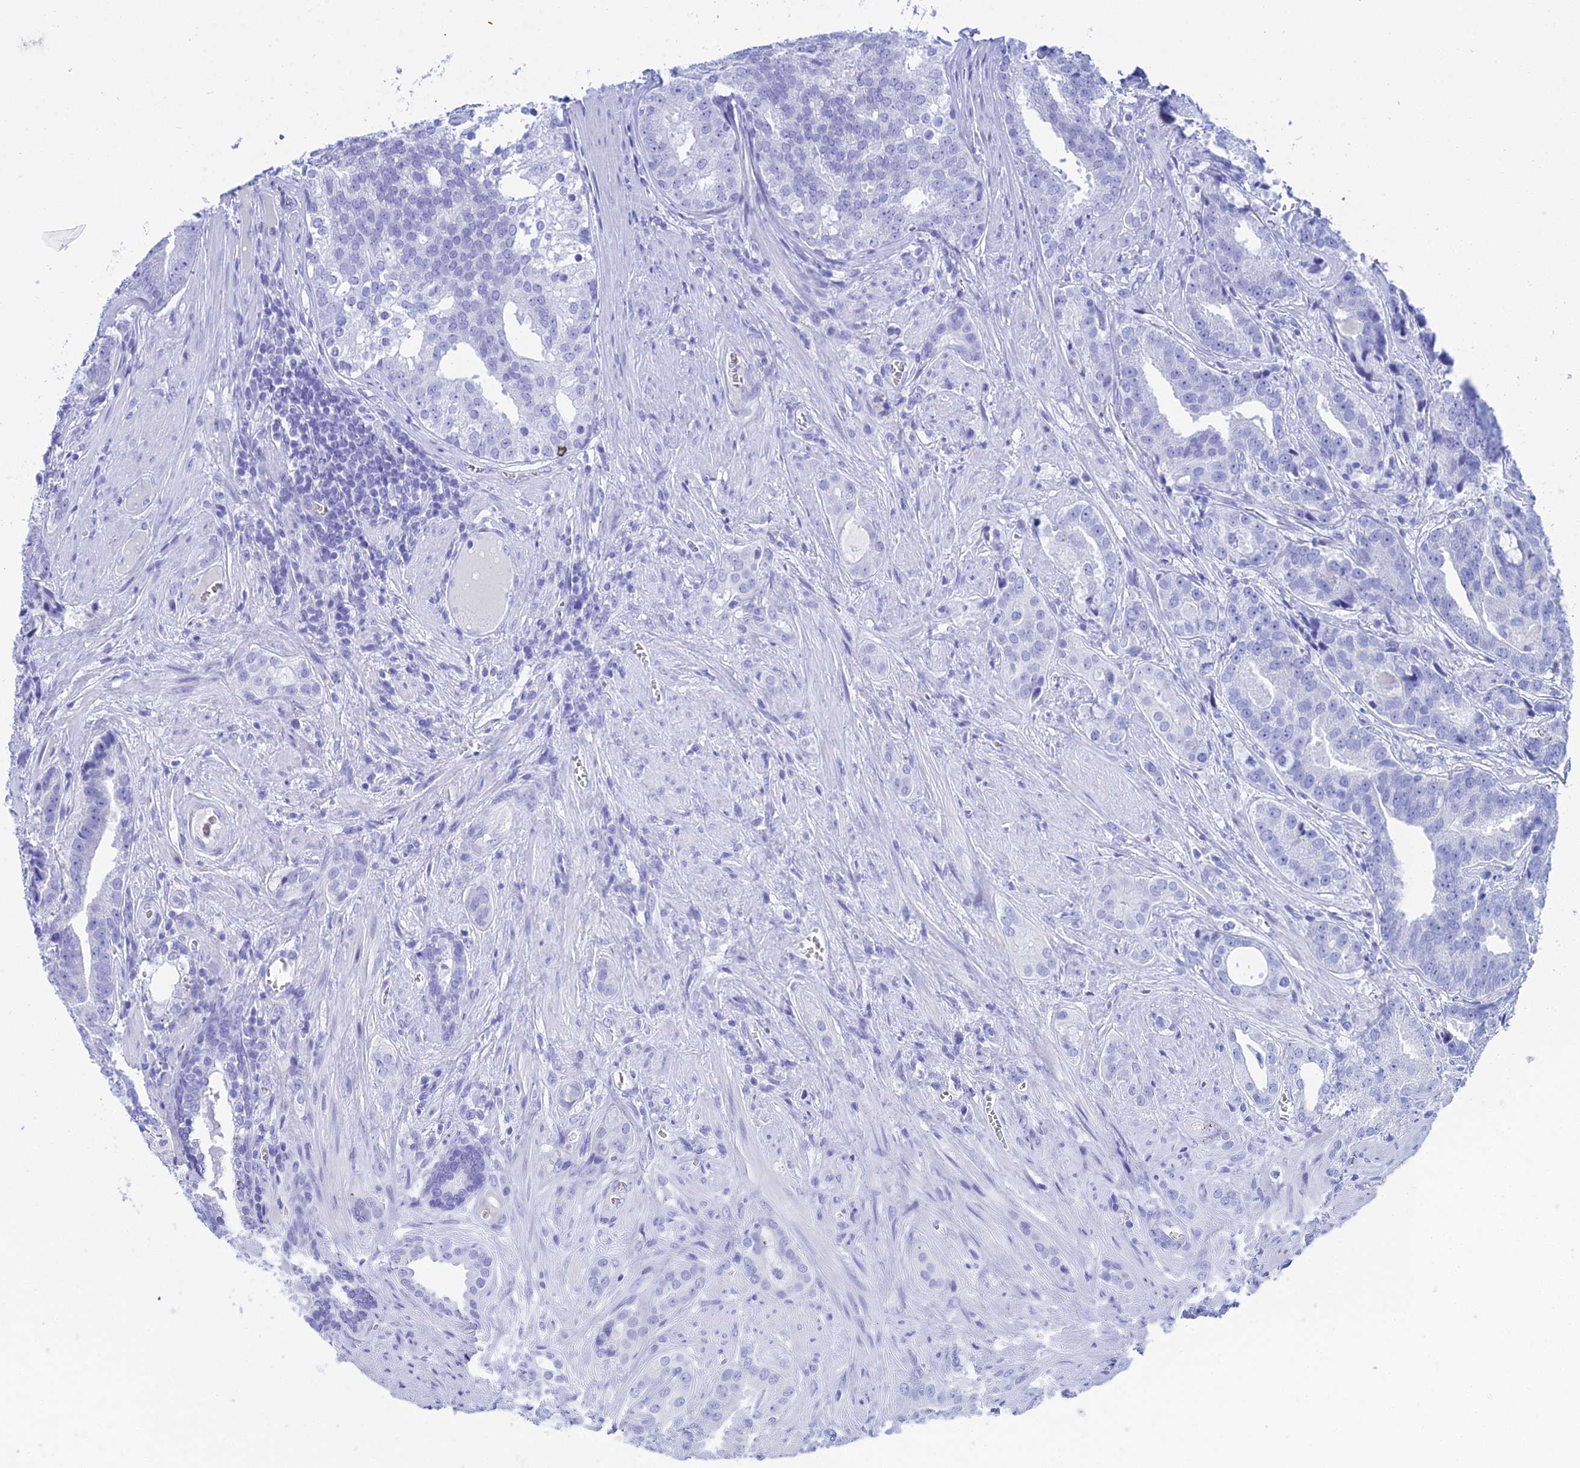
{"staining": {"intensity": "negative", "quantity": "none", "location": "none"}, "tissue": "prostate cancer", "cell_type": "Tumor cells", "image_type": "cancer", "snomed": [{"axis": "morphology", "description": "Adenocarcinoma, High grade"}, {"axis": "topography", "description": "Prostate"}], "caption": "Protein analysis of prostate cancer (high-grade adenocarcinoma) demonstrates no significant expression in tumor cells.", "gene": "REG1A", "patient": {"sex": "male", "age": 55}}